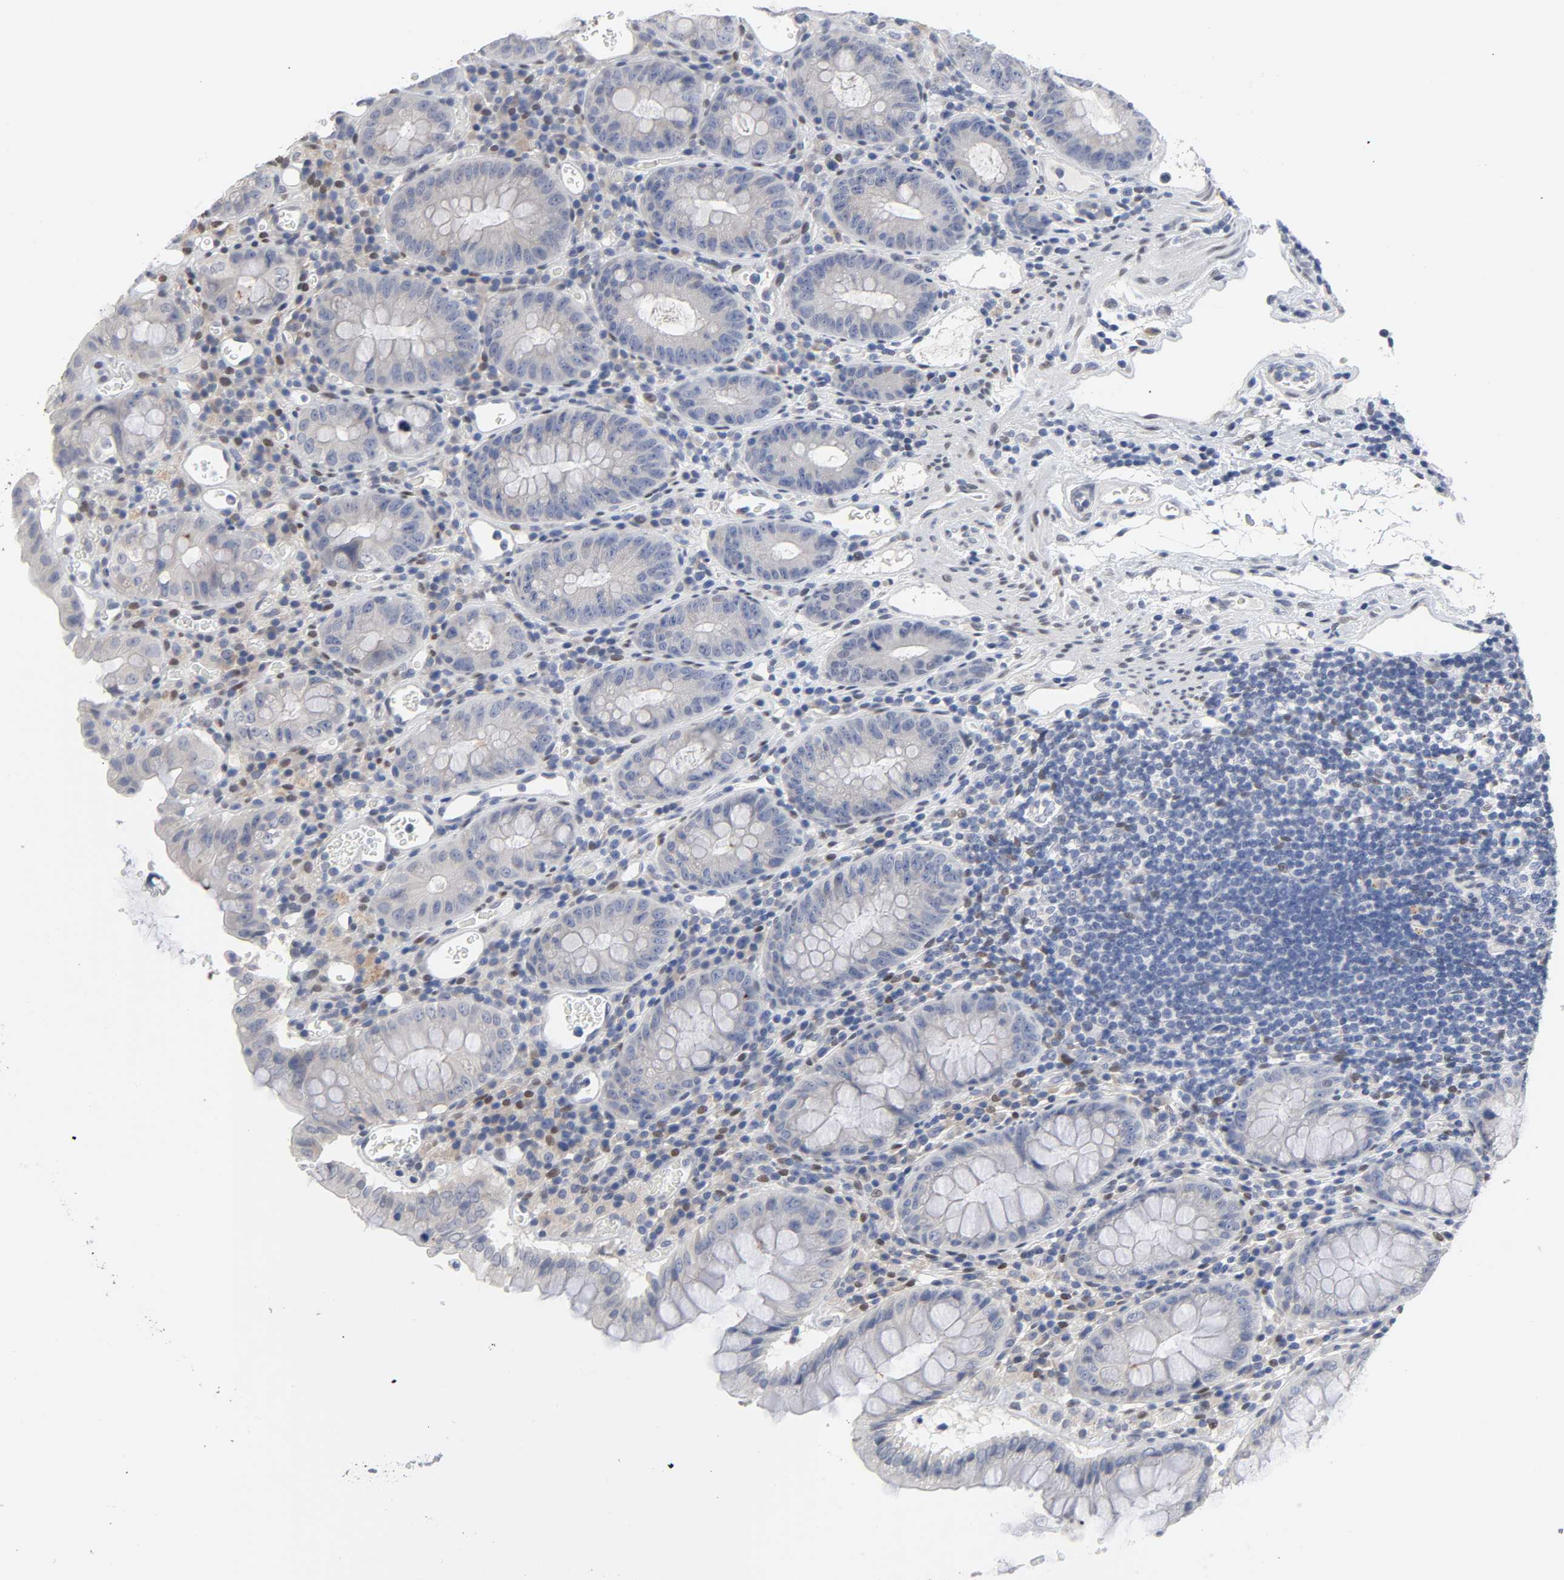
{"staining": {"intensity": "negative", "quantity": "none", "location": "none"}, "tissue": "colon", "cell_type": "Endothelial cells", "image_type": "normal", "snomed": [{"axis": "morphology", "description": "Normal tissue, NOS"}, {"axis": "topography", "description": "Colon"}], "caption": "An image of human colon is negative for staining in endothelial cells. (Brightfield microscopy of DAB immunohistochemistry at high magnification).", "gene": "SALL2", "patient": {"sex": "female", "age": 46}}